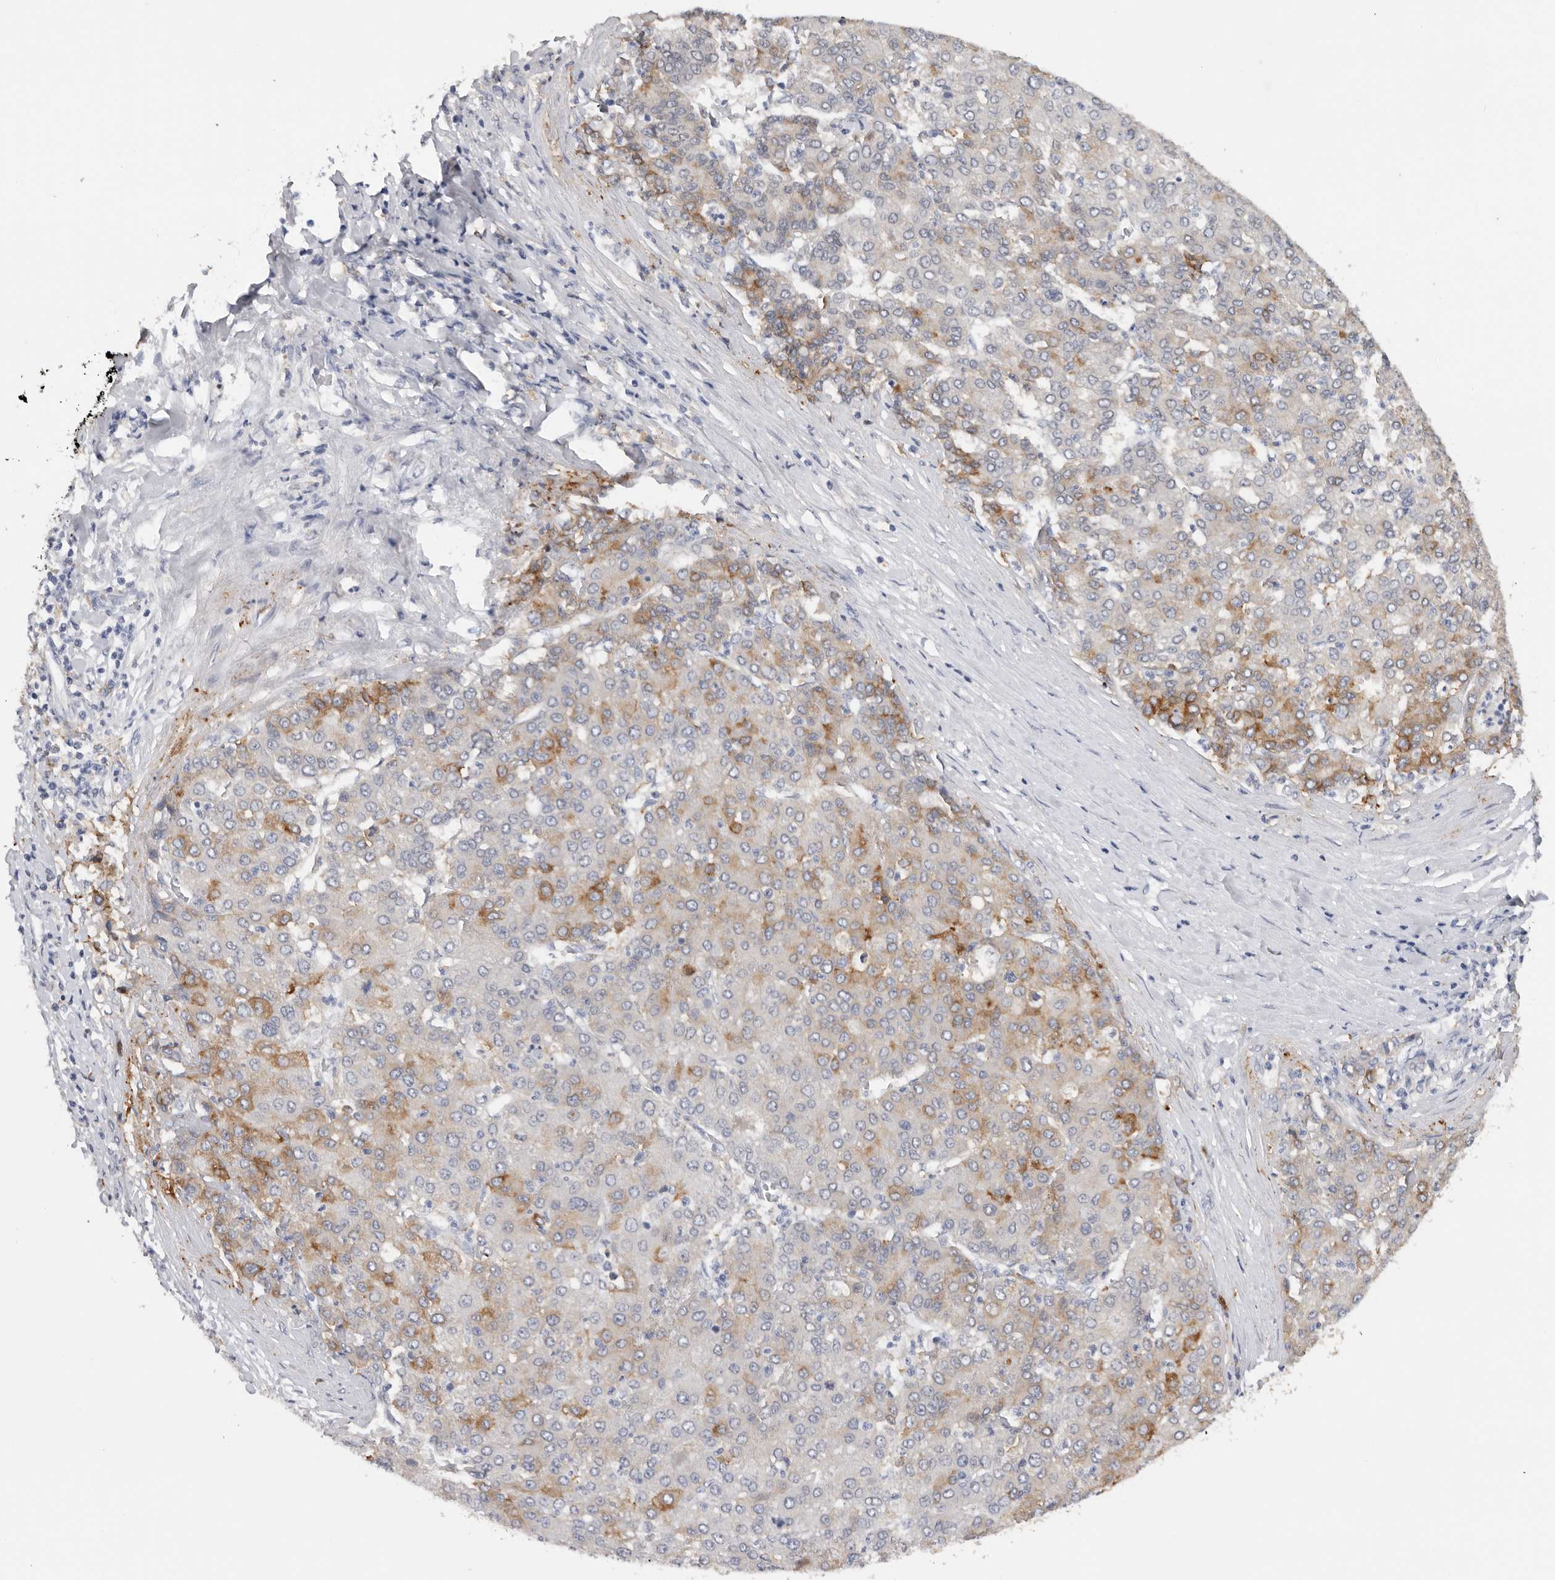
{"staining": {"intensity": "moderate", "quantity": "25%-75%", "location": "cytoplasmic/membranous"}, "tissue": "liver cancer", "cell_type": "Tumor cells", "image_type": "cancer", "snomed": [{"axis": "morphology", "description": "Carcinoma, Hepatocellular, NOS"}, {"axis": "topography", "description": "Liver"}], "caption": "A histopathology image showing moderate cytoplasmic/membranous staining in about 25%-75% of tumor cells in liver cancer (hepatocellular carcinoma), as visualized by brown immunohistochemical staining.", "gene": "TFRC", "patient": {"sex": "male", "age": 65}}